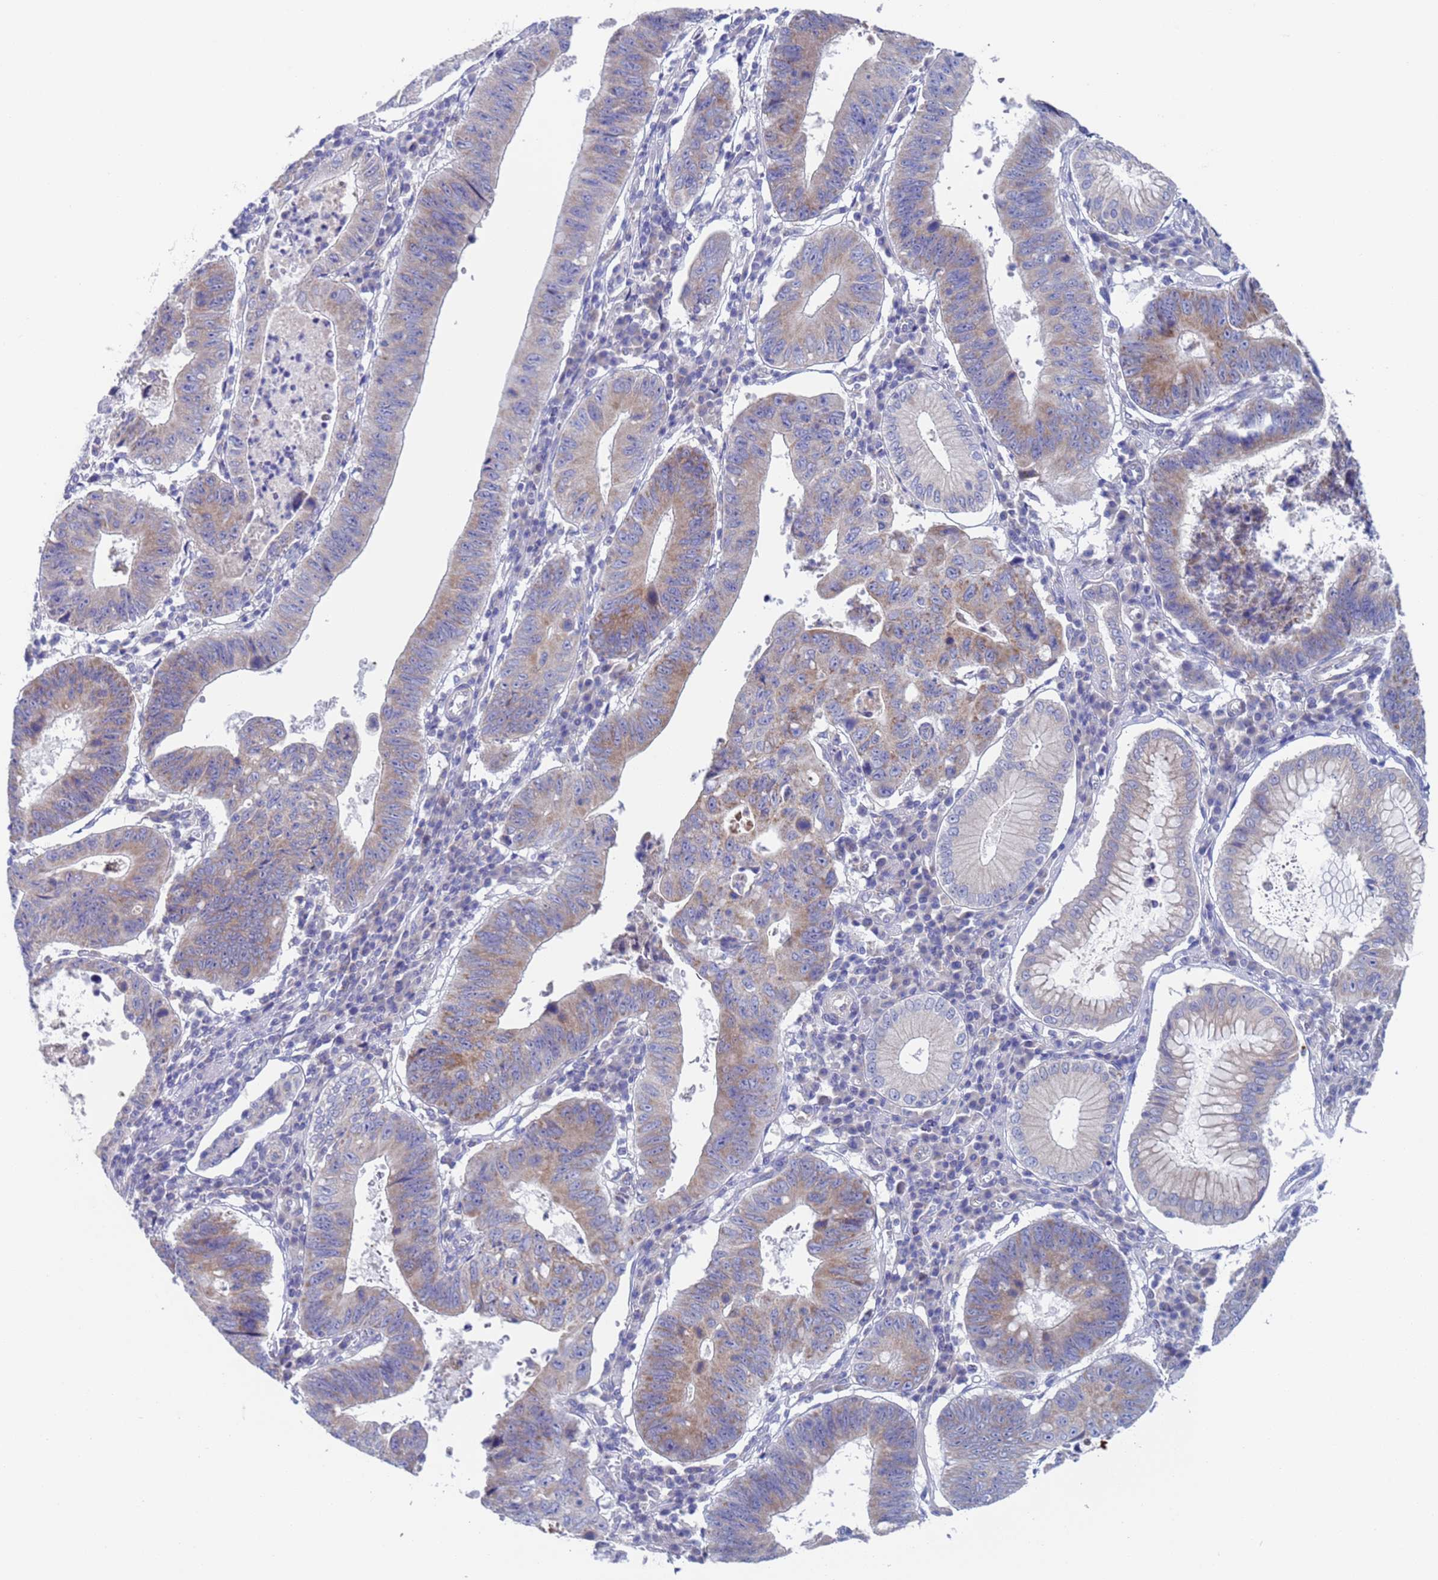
{"staining": {"intensity": "weak", "quantity": "<25%", "location": "cytoplasmic/membranous"}, "tissue": "stomach cancer", "cell_type": "Tumor cells", "image_type": "cancer", "snomed": [{"axis": "morphology", "description": "Adenocarcinoma, NOS"}, {"axis": "topography", "description": "Stomach"}], "caption": "A photomicrograph of human adenocarcinoma (stomach) is negative for staining in tumor cells.", "gene": "PET117", "patient": {"sex": "male", "age": 59}}